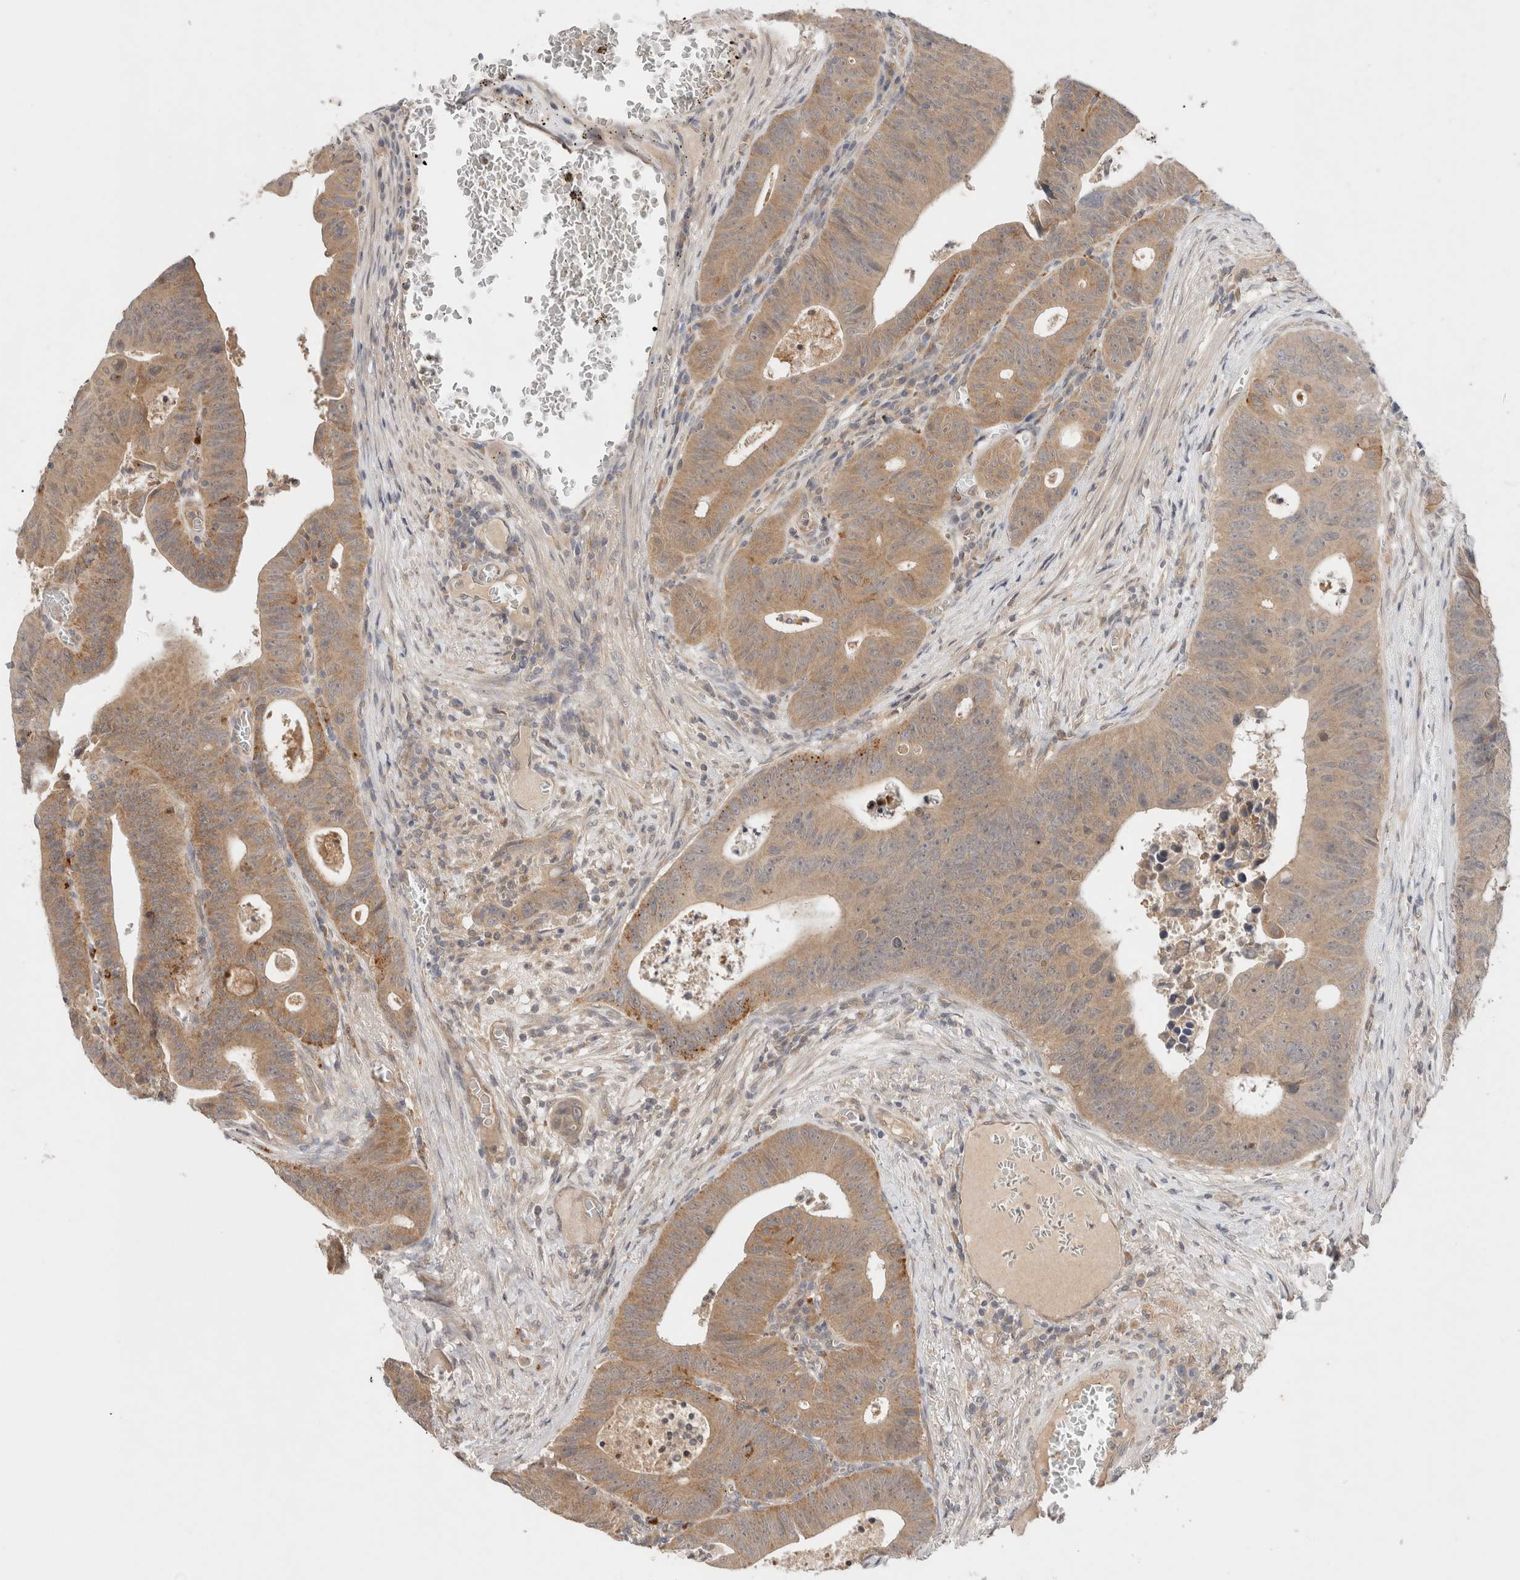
{"staining": {"intensity": "moderate", "quantity": ">75%", "location": "cytoplasmic/membranous"}, "tissue": "colorectal cancer", "cell_type": "Tumor cells", "image_type": "cancer", "snomed": [{"axis": "morphology", "description": "Adenocarcinoma, NOS"}, {"axis": "topography", "description": "Colon"}], "caption": "Colorectal cancer stained with a brown dye demonstrates moderate cytoplasmic/membranous positive expression in approximately >75% of tumor cells.", "gene": "SGK1", "patient": {"sex": "male", "age": 87}}